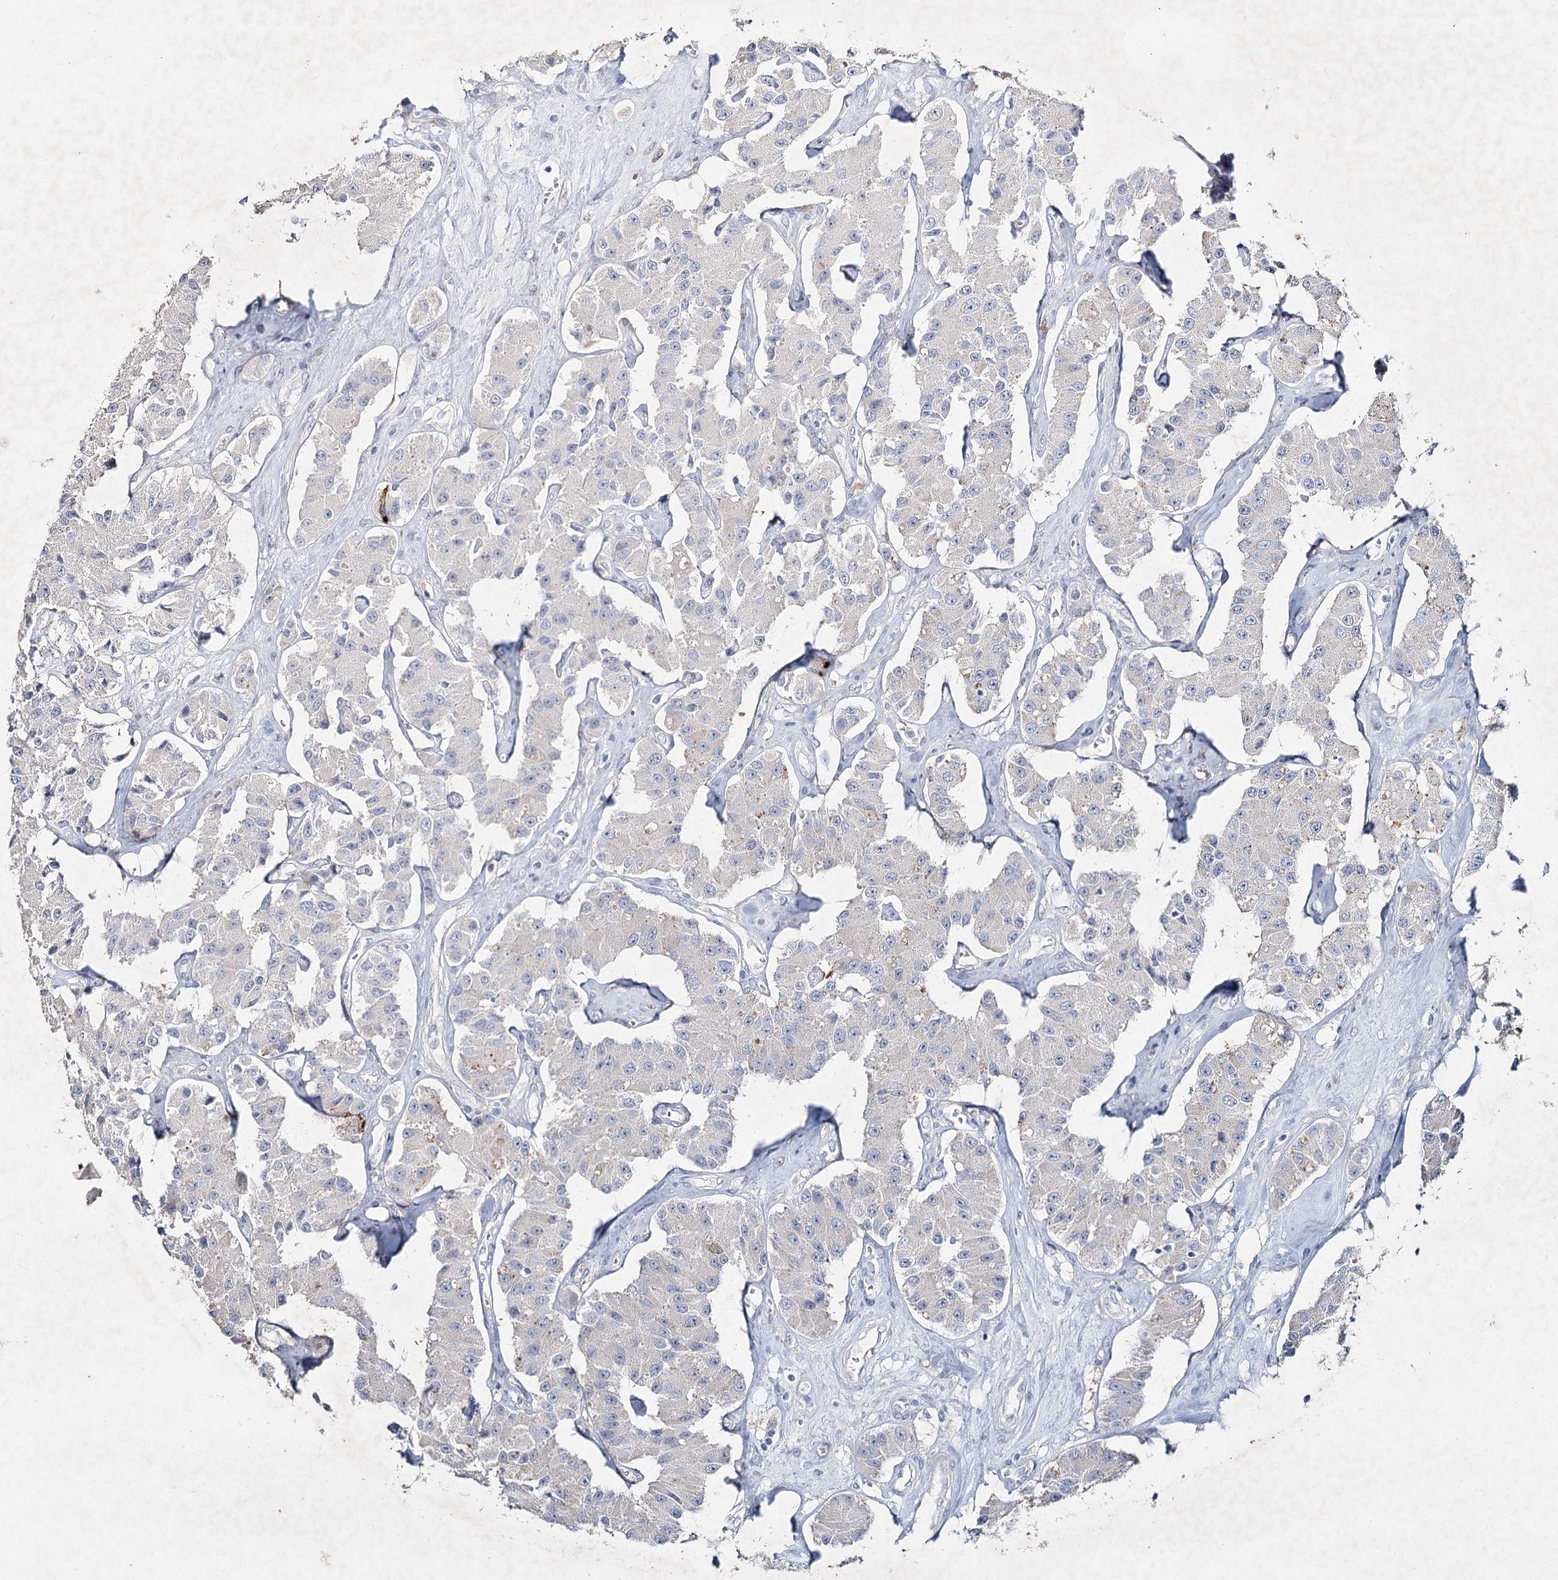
{"staining": {"intensity": "negative", "quantity": "none", "location": "none"}, "tissue": "carcinoid", "cell_type": "Tumor cells", "image_type": "cancer", "snomed": [{"axis": "morphology", "description": "Carcinoid, malignant, NOS"}, {"axis": "topography", "description": "Pancreas"}], "caption": "Immunohistochemical staining of carcinoid displays no significant staining in tumor cells.", "gene": "RFX6", "patient": {"sex": "male", "age": 41}}